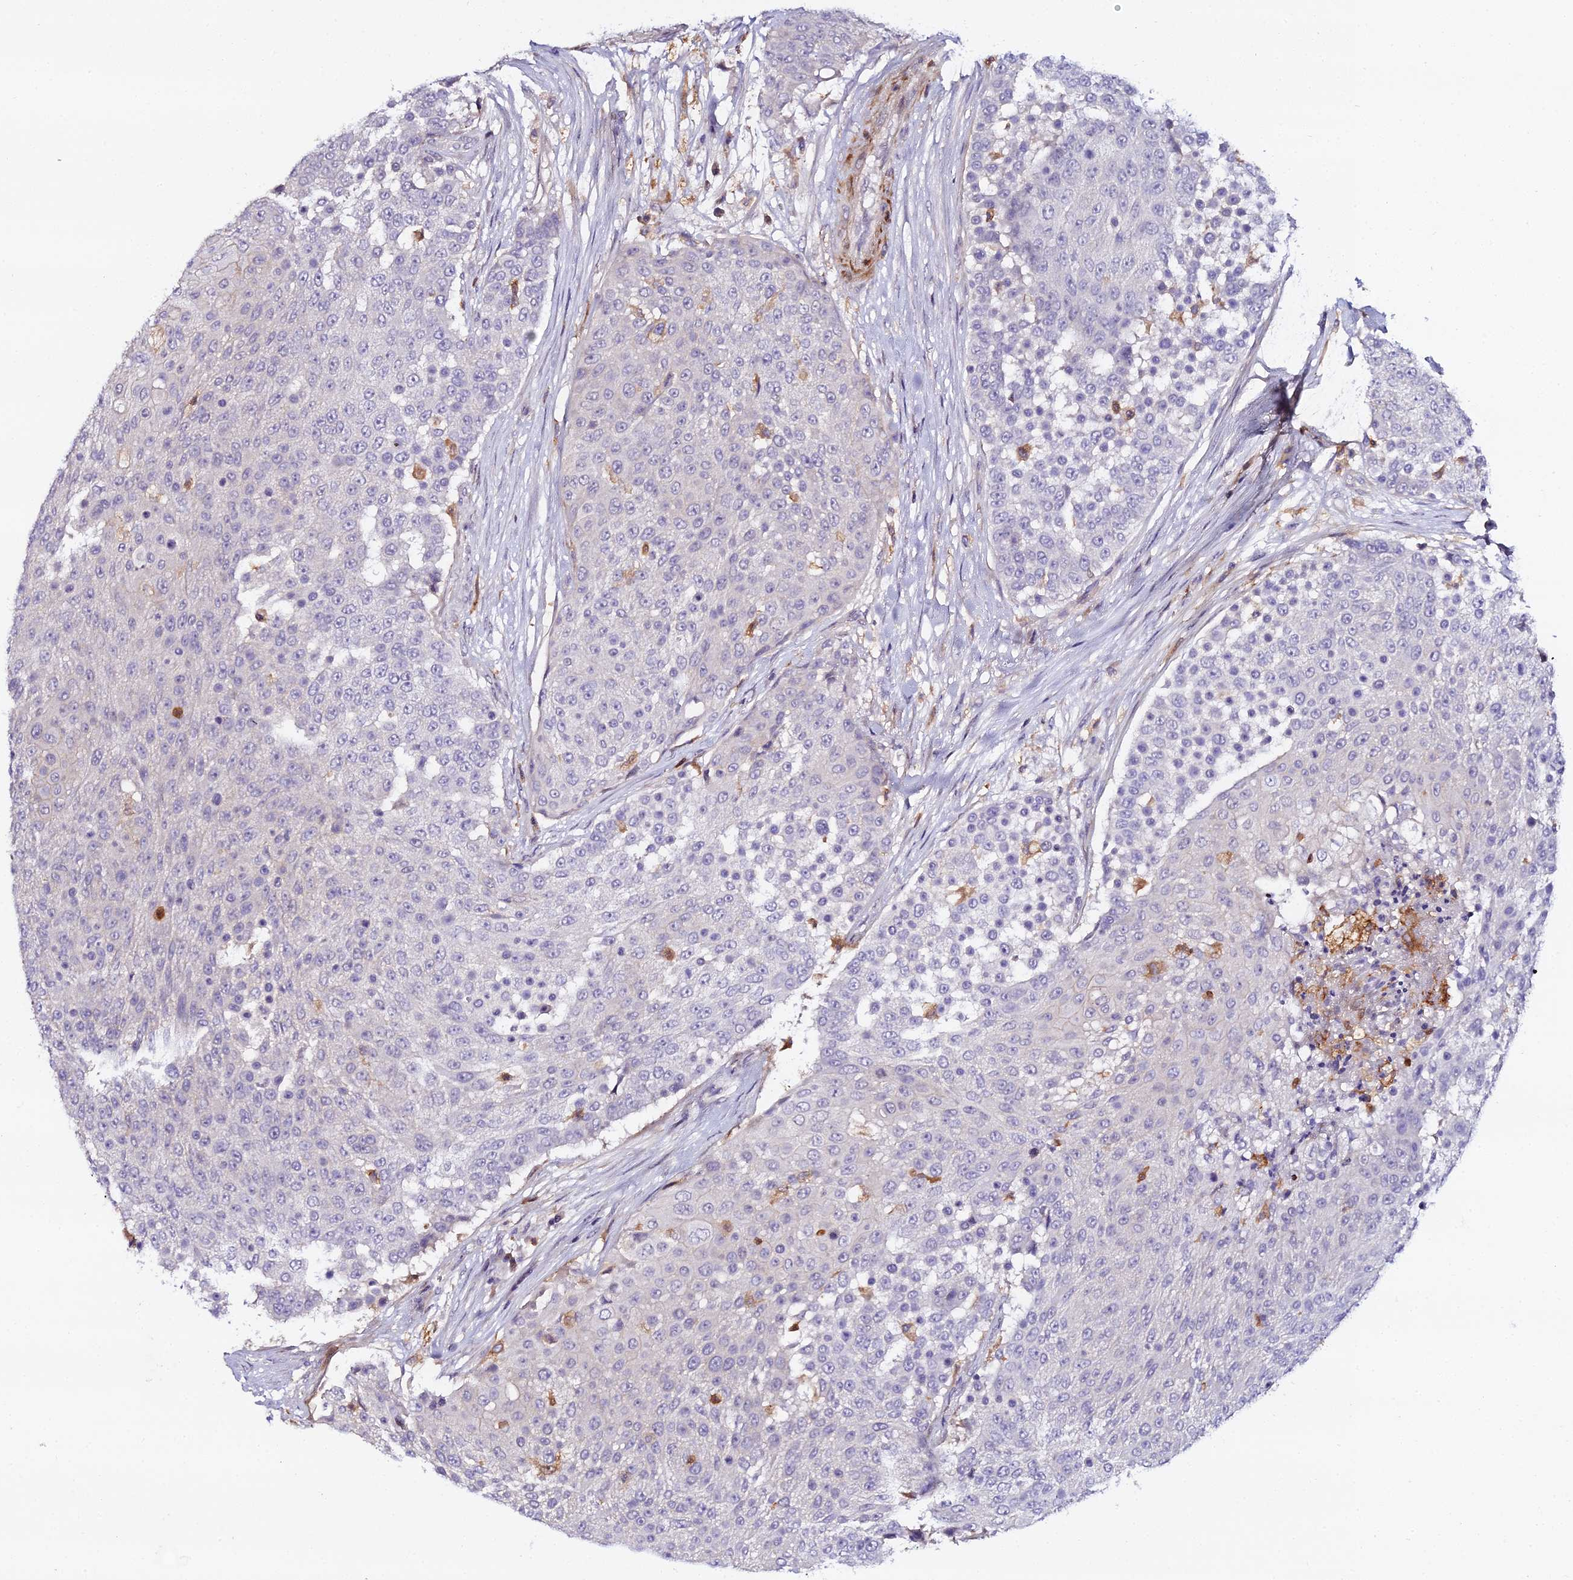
{"staining": {"intensity": "negative", "quantity": "none", "location": "none"}, "tissue": "urothelial cancer", "cell_type": "Tumor cells", "image_type": "cancer", "snomed": [{"axis": "morphology", "description": "Urothelial carcinoma, High grade"}, {"axis": "topography", "description": "Urinary bladder"}], "caption": "The histopathology image displays no staining of tumor cells in urothelial cancer.", "gene": "IL4I1", "patient": {"sex": "female", "age": 63}}